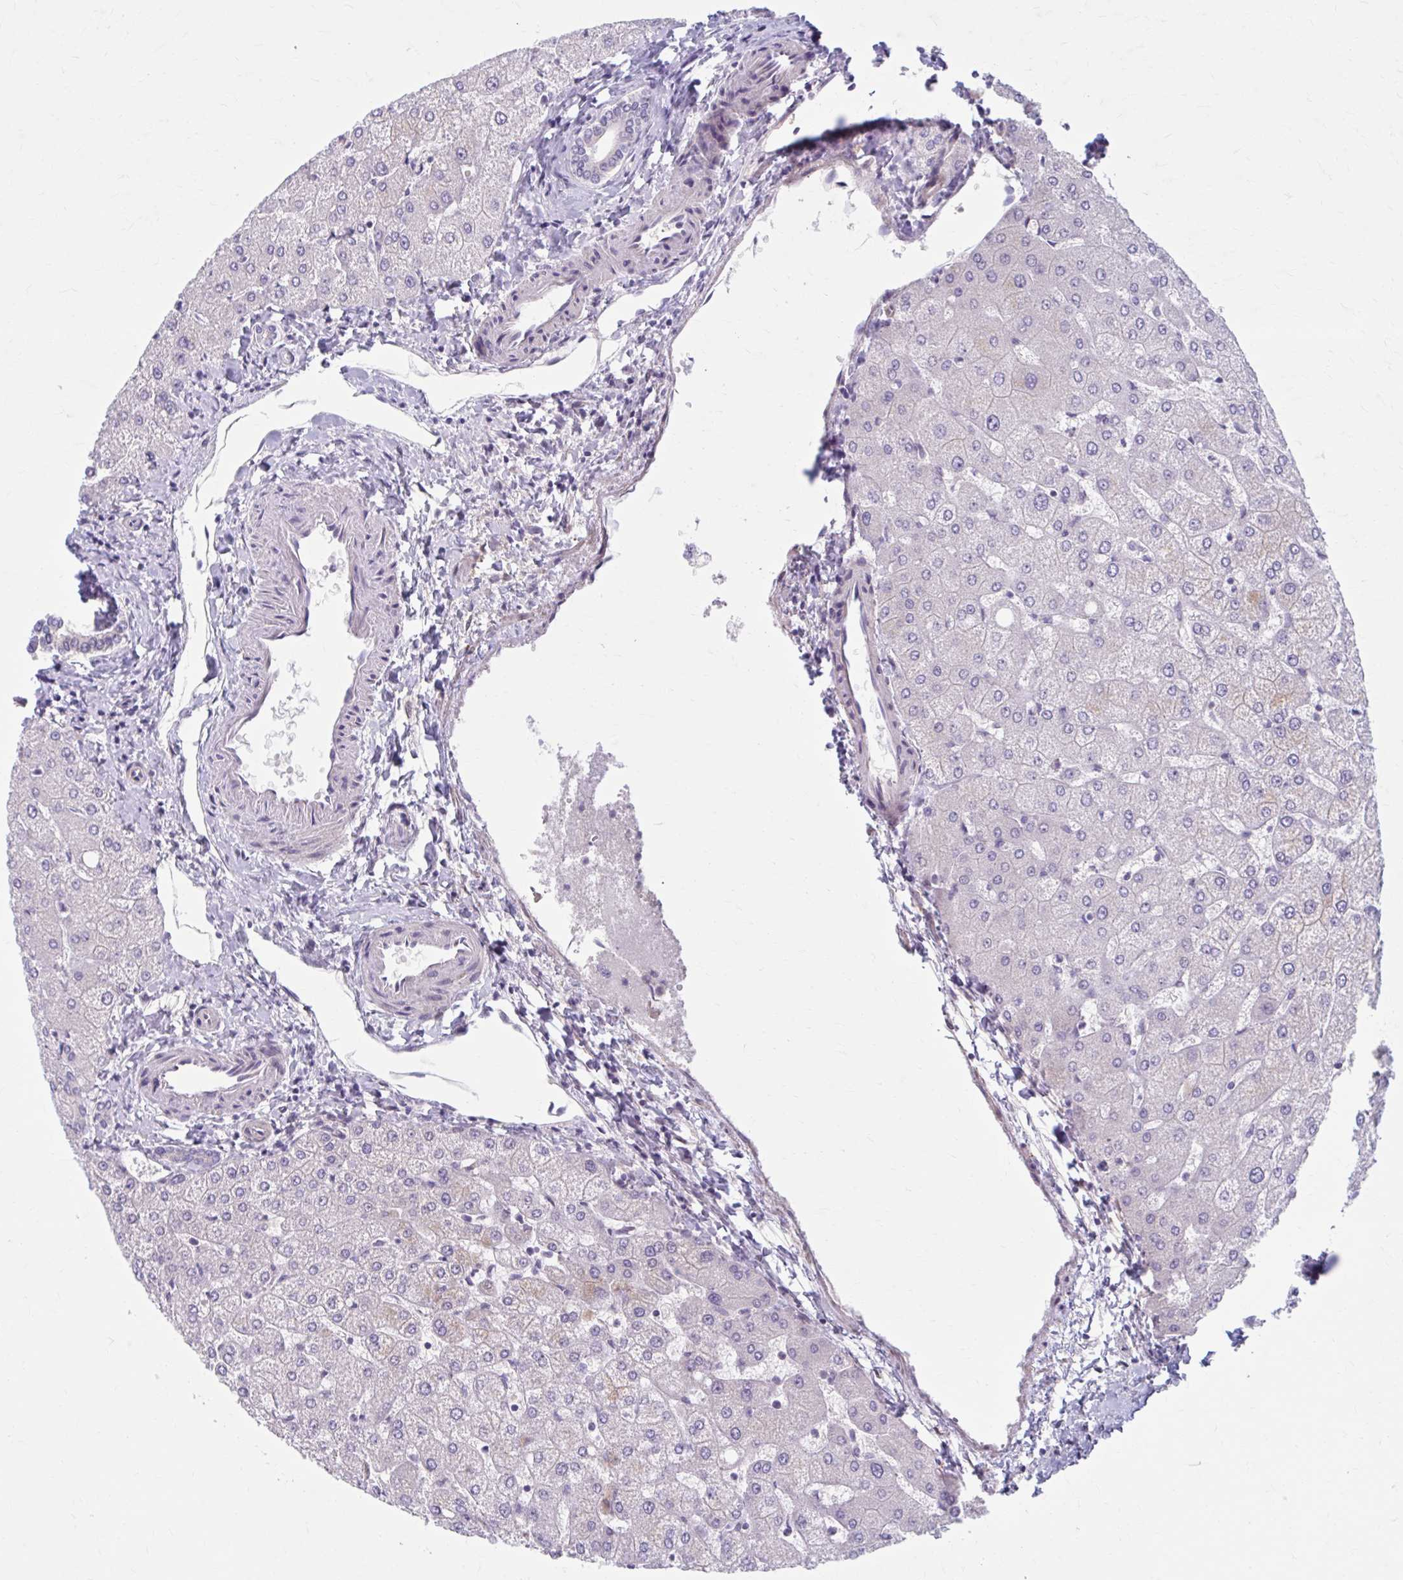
{"staining": {"intensity": "negative", "quantity": "none", "location": "none"}, "tissue": "liver", "cell_type": "Cholangiocytes", "image_type": "normal", "snomed": [{"axis": "morphology", "description": "Normal tissue, NOS"}, {"axis": "topography", "description": "Liver"}], "caption": "The immunohistochemistry (IHC) image has no significant expression in cholangiocytes of liver. Brightfield microscopy of immunohistochemistry stained with DAB (3,3'-diaminobenzidine) (brown) and hematoxylin (blue), captured at high magnification.", "gene": "CHST3", "patient": {"sex": "female", "age": 54}}